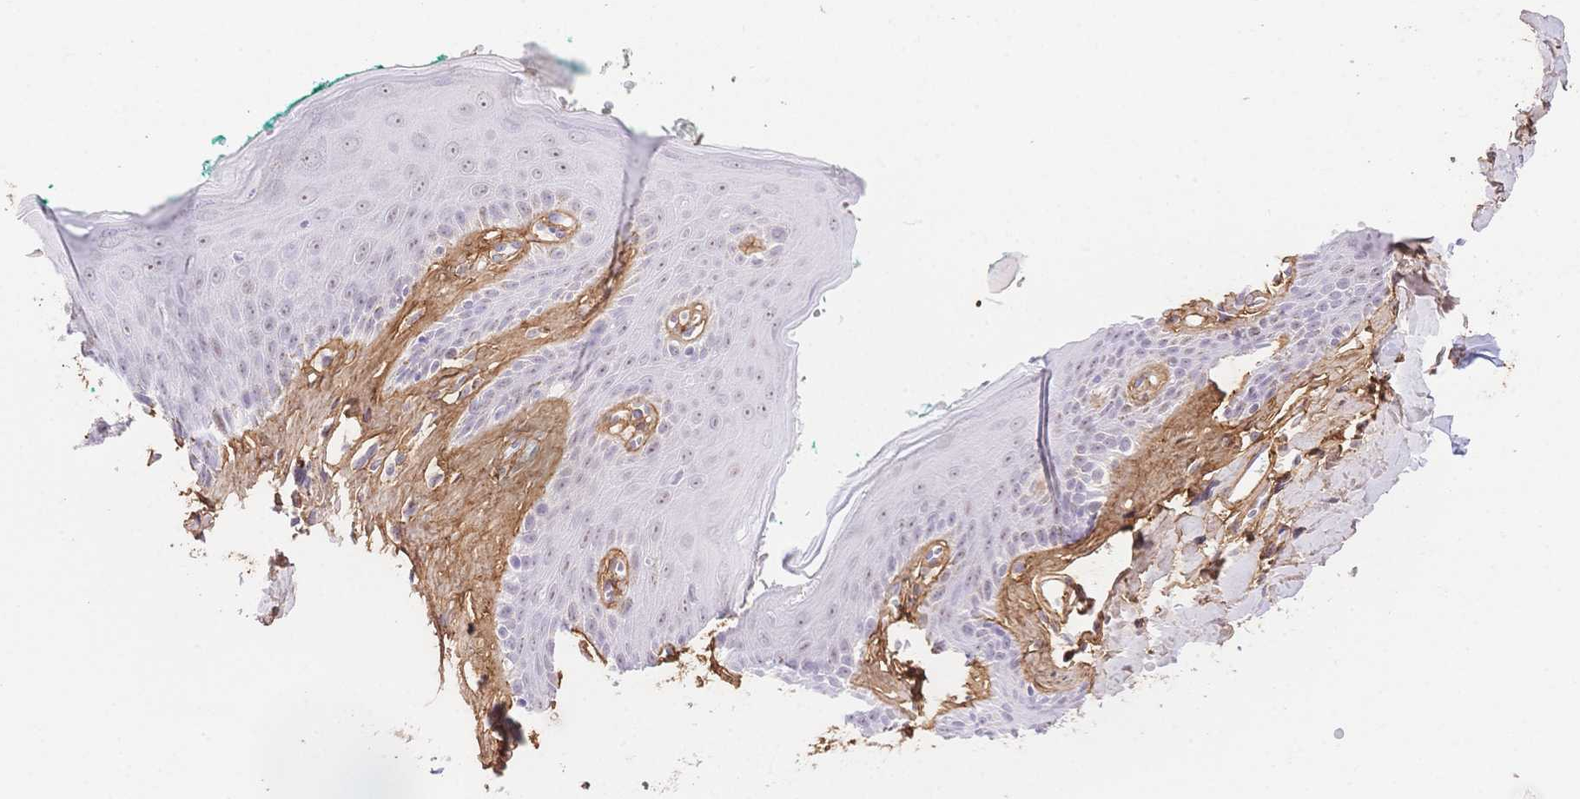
{"staining": {"intensity": "moderate", "quantity": "<25%", "location": "nuclear"}, "tissue": "skin", "cell_type": "Epidermal cells", "image_type": "normal", "snomed": [{"axis": "morphology", "description": "Normal tissue, NOS"}, {"axis": "topography", "description": "Vulva"}, {"axis": "topography", "description": "Peripheral nerve tissue"}], "caption": "A brown stain highlights moderate nuclear expression of a protein in epidermal cells of normal skin.", "gene": "PDZD2", "patient": {"sex": "female", "age": 66}}